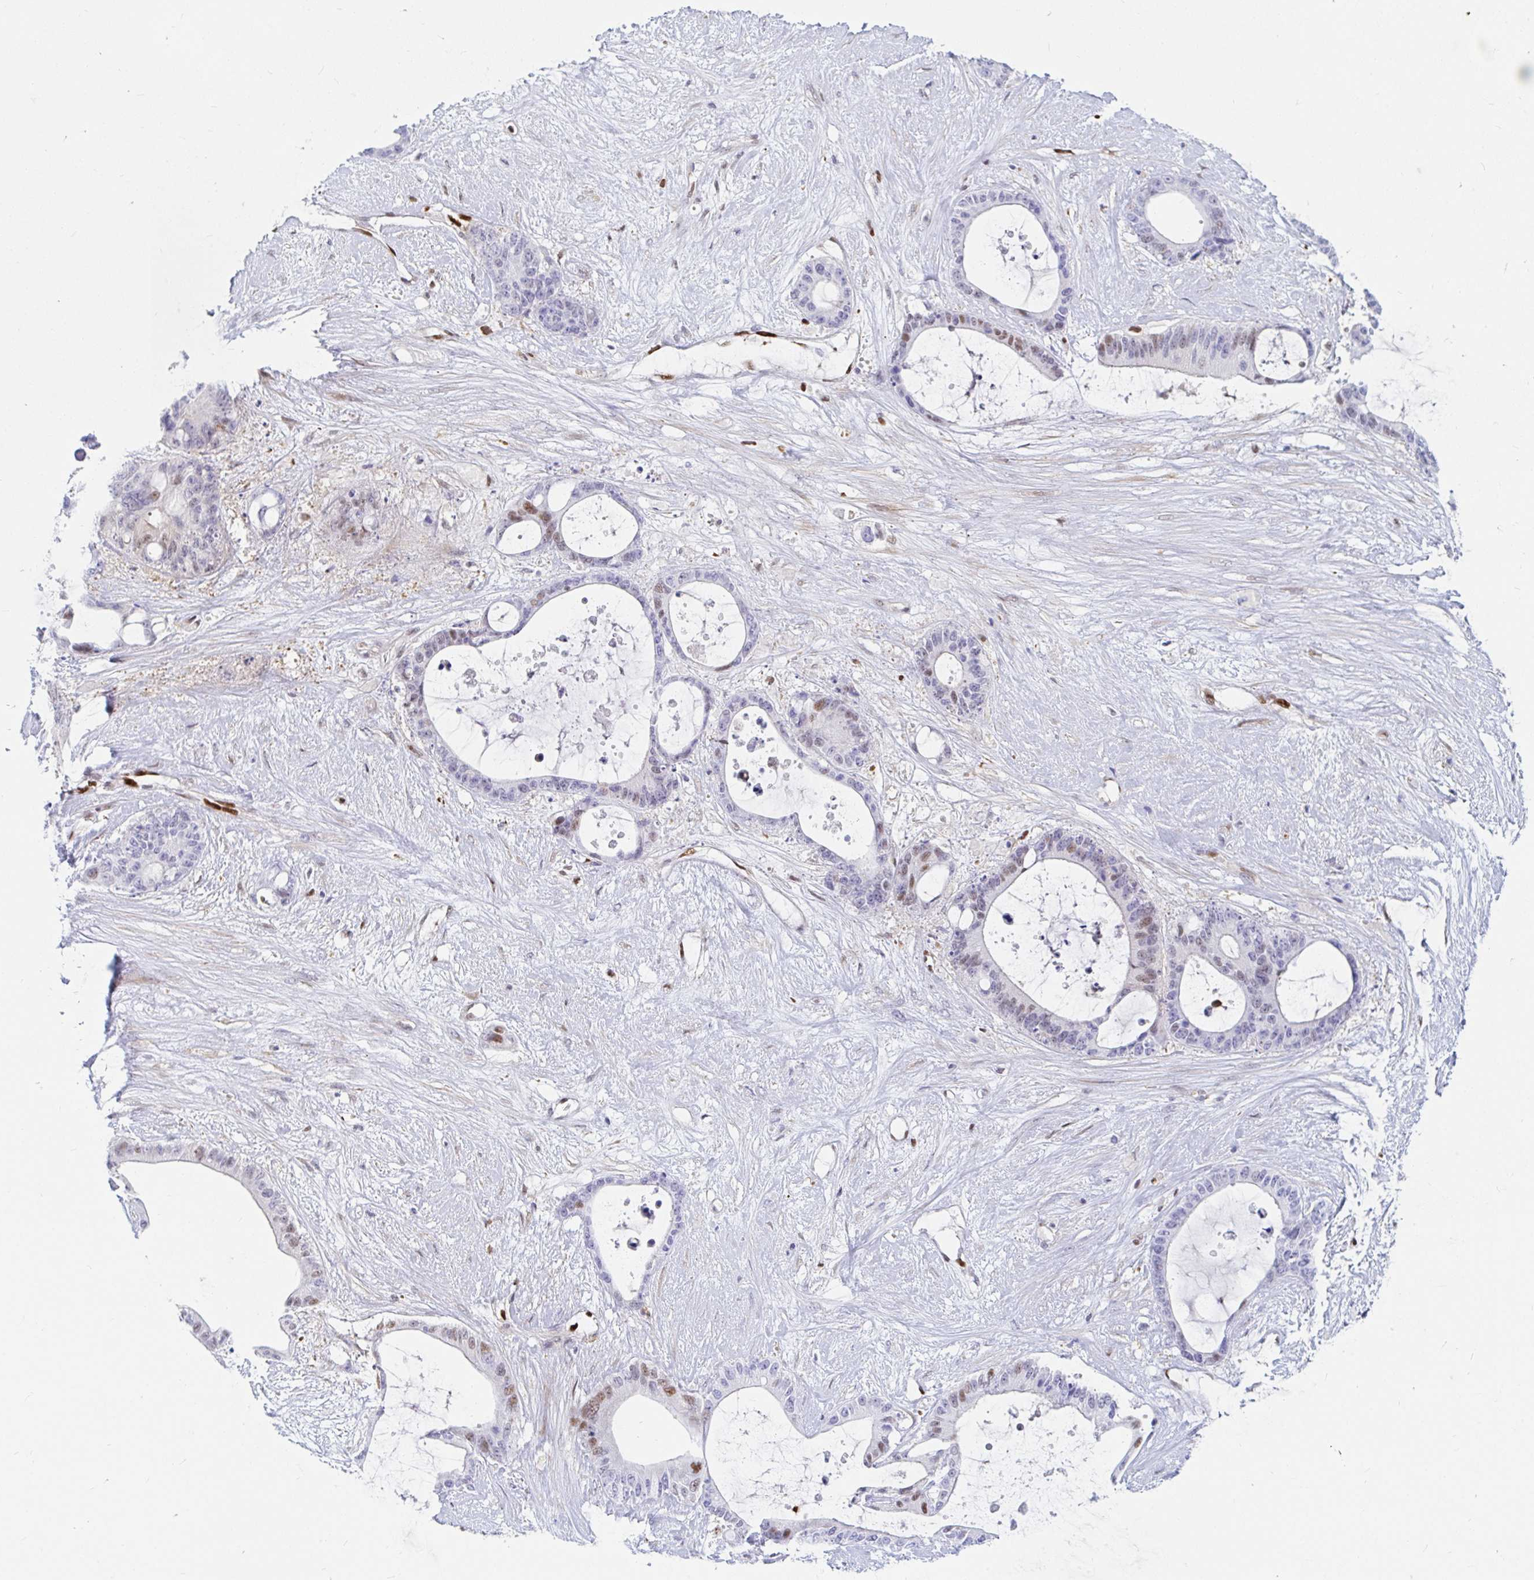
{"staining": {"intensity": "moderate", "quantity": "<25%", "location": "nuclear"}, "tissue": "liver cancer", "cell_type": "Tumor cells", "image_type": "cancer", "snomed": [{"axis": "morphology", "description": "Normal tissue, NOS"}, {"axis": "morphology", "description": "Cholangiocarcinoma"}, {"axis": "topography", "description": "Liver"}, {"axis": "topography", "description": "Peripheral nerve tissue"}], "caption": "Immunohistochemistry of liver cholangiocarcinoma shows low levels of moderate nuclear staining in approximately <25% of tumor cells.", "gene": "HINFP", "patient": {"sex": "female", "age": 73}}